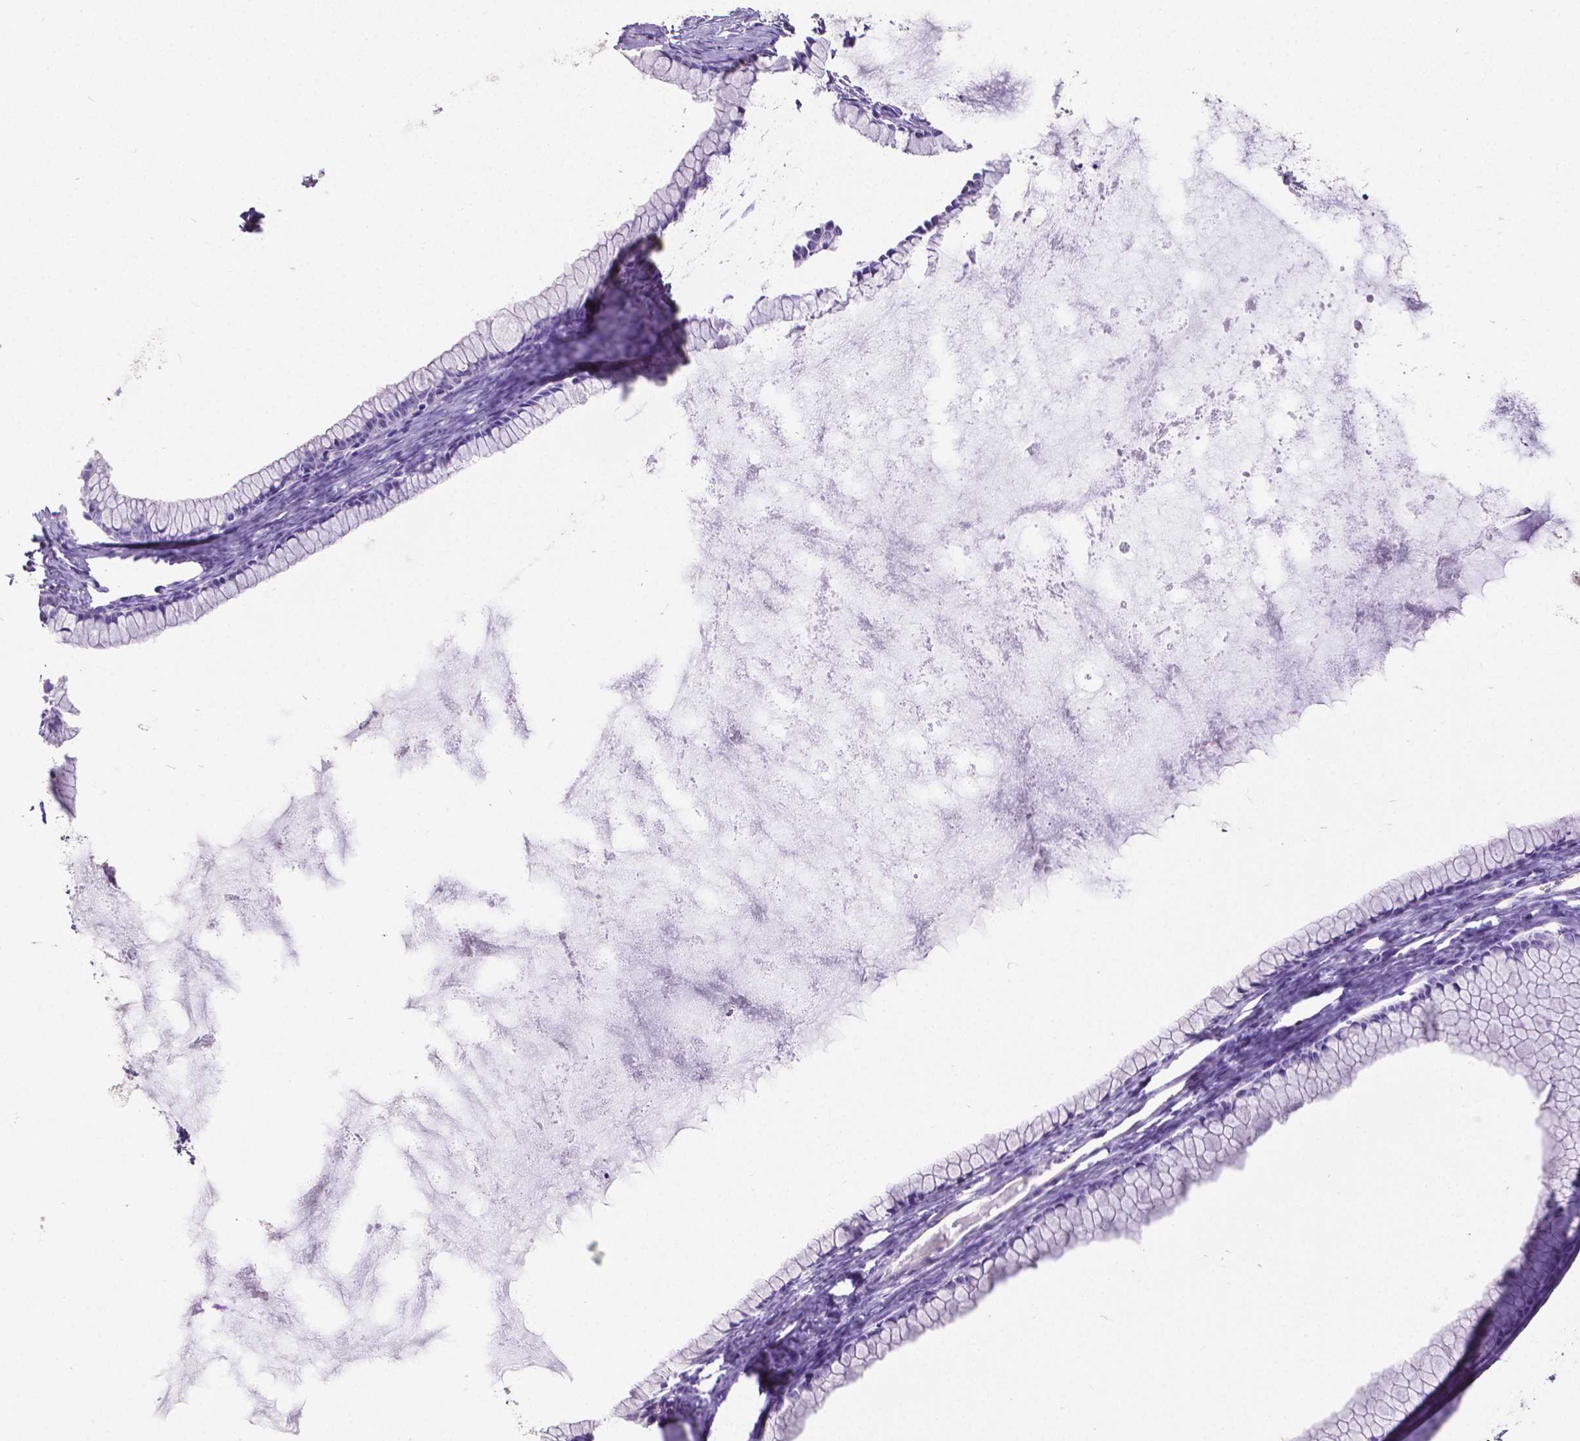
{"staining": {"intensity": "negative", "quantity": "none", "location": "none"}, "tissue": "ovarian cancer", "cell_type": "Tumor cells", "image_type": "cancer", "snomed": [{"axis": "morphology", "description": "Cystadenocarcinoma, mucinous, NOS"}, {"axis": "topography", "description": "Ovary"}], "caption": "Immunohistochemistry (IHC) image of neoplastic tissue: ovarian mucinous cystadenocarcinoma stained with DAB demonstrates no significant protein expression in tumor cells. (DAB immunohistochemistry (IHC), high magnification).", "gene": "SATB2", "patient": {"sex": "female", "age": 41}}